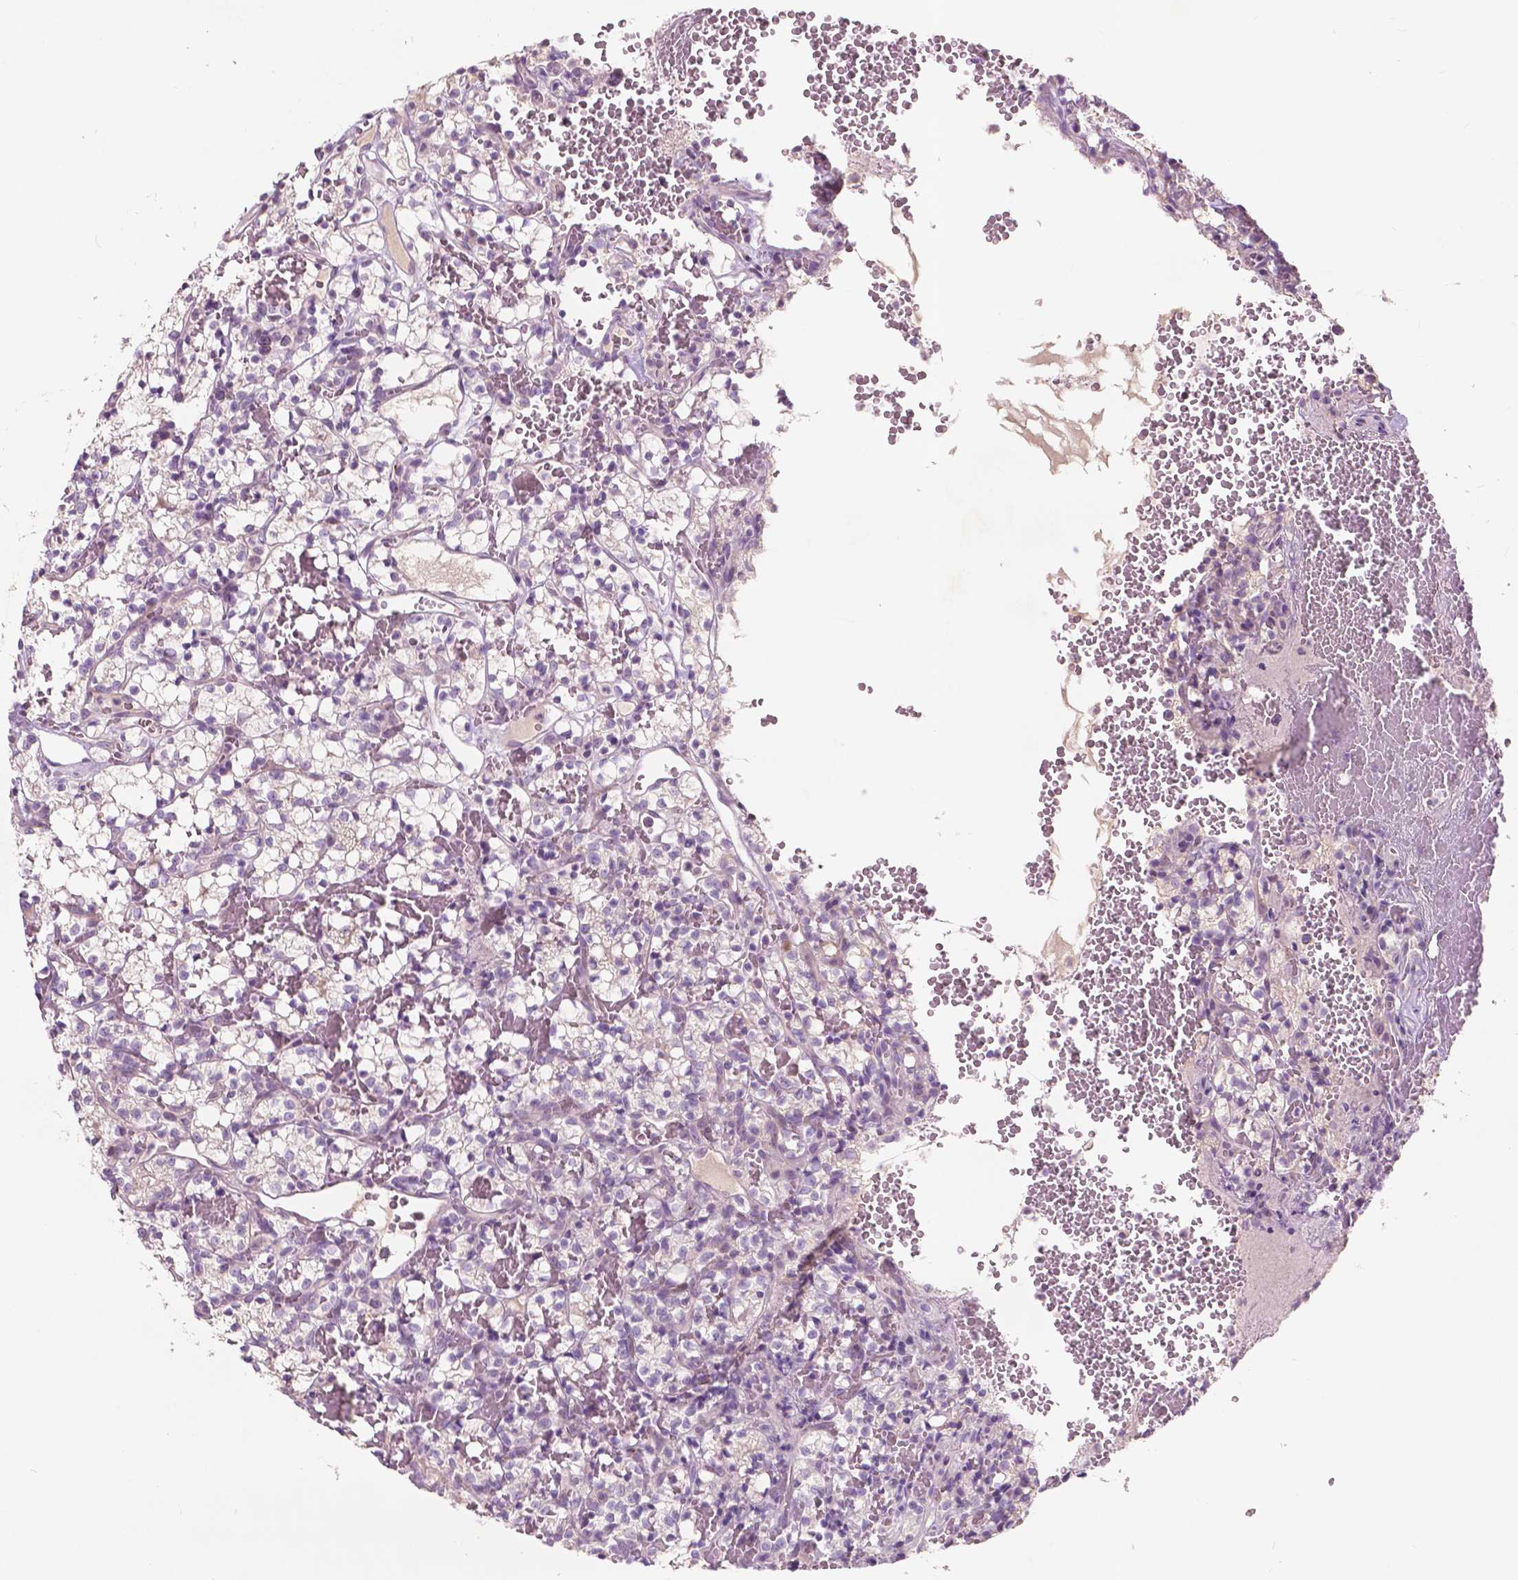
{"staining": {"intensity": "negative", "quantity": "none", "location": "none"}, "tissue": "renal cancer", "cell_type": "Tumor cells", "image_type": "cancer", "snomed": [{"axis": "morphology", "description": "Adenocarcinoma, NOS"}, {"axis": "topography", "description": "Kidney"}], "caption": "Human adenocarcinoma (renal) stained for a protein using IHC reveals no positivity in tumor cells.", "gene": "GPR37", "patient": {"sex": "female", "age": 69}}